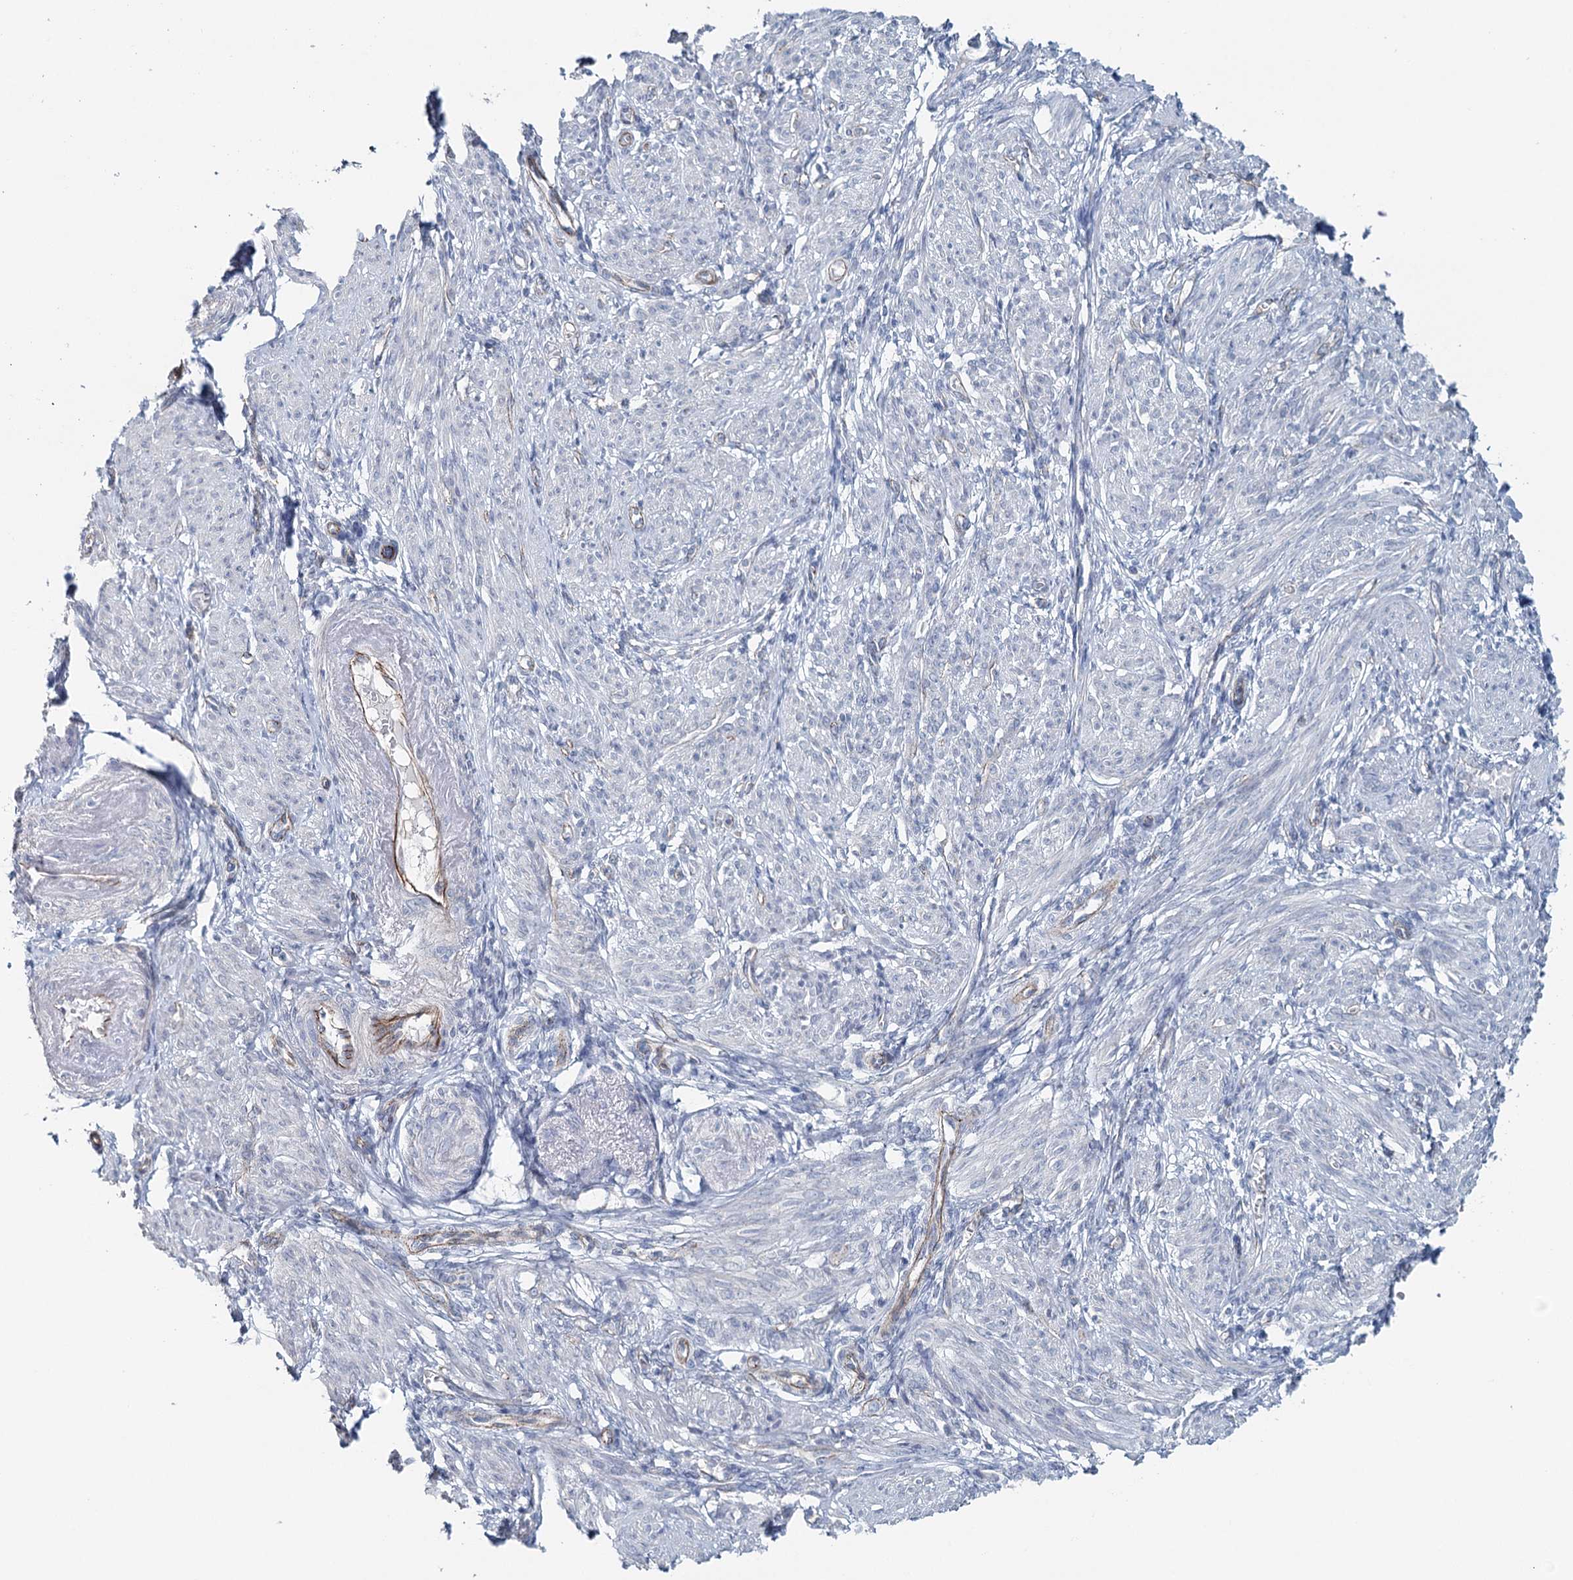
{"staining": {"intensity": "negative", "quantity": "none", "location": "none"}, "tissue": "smooth muscle", "cell_type": "Smooth muscle cells", "image_type": "normal", "snomed": [{"axis": "morphology", "description": "Normal tissue, NOS"}, {"axis": "topography", "description": "Smooth muscle"}], "caption": "Immunohistochemistry (IHC) of unremarkable smooth muscle exhibits no positivity in smooth muscle cells.", "gene": "SYNPO", "patient": {"sex": "female", "age": 39}}